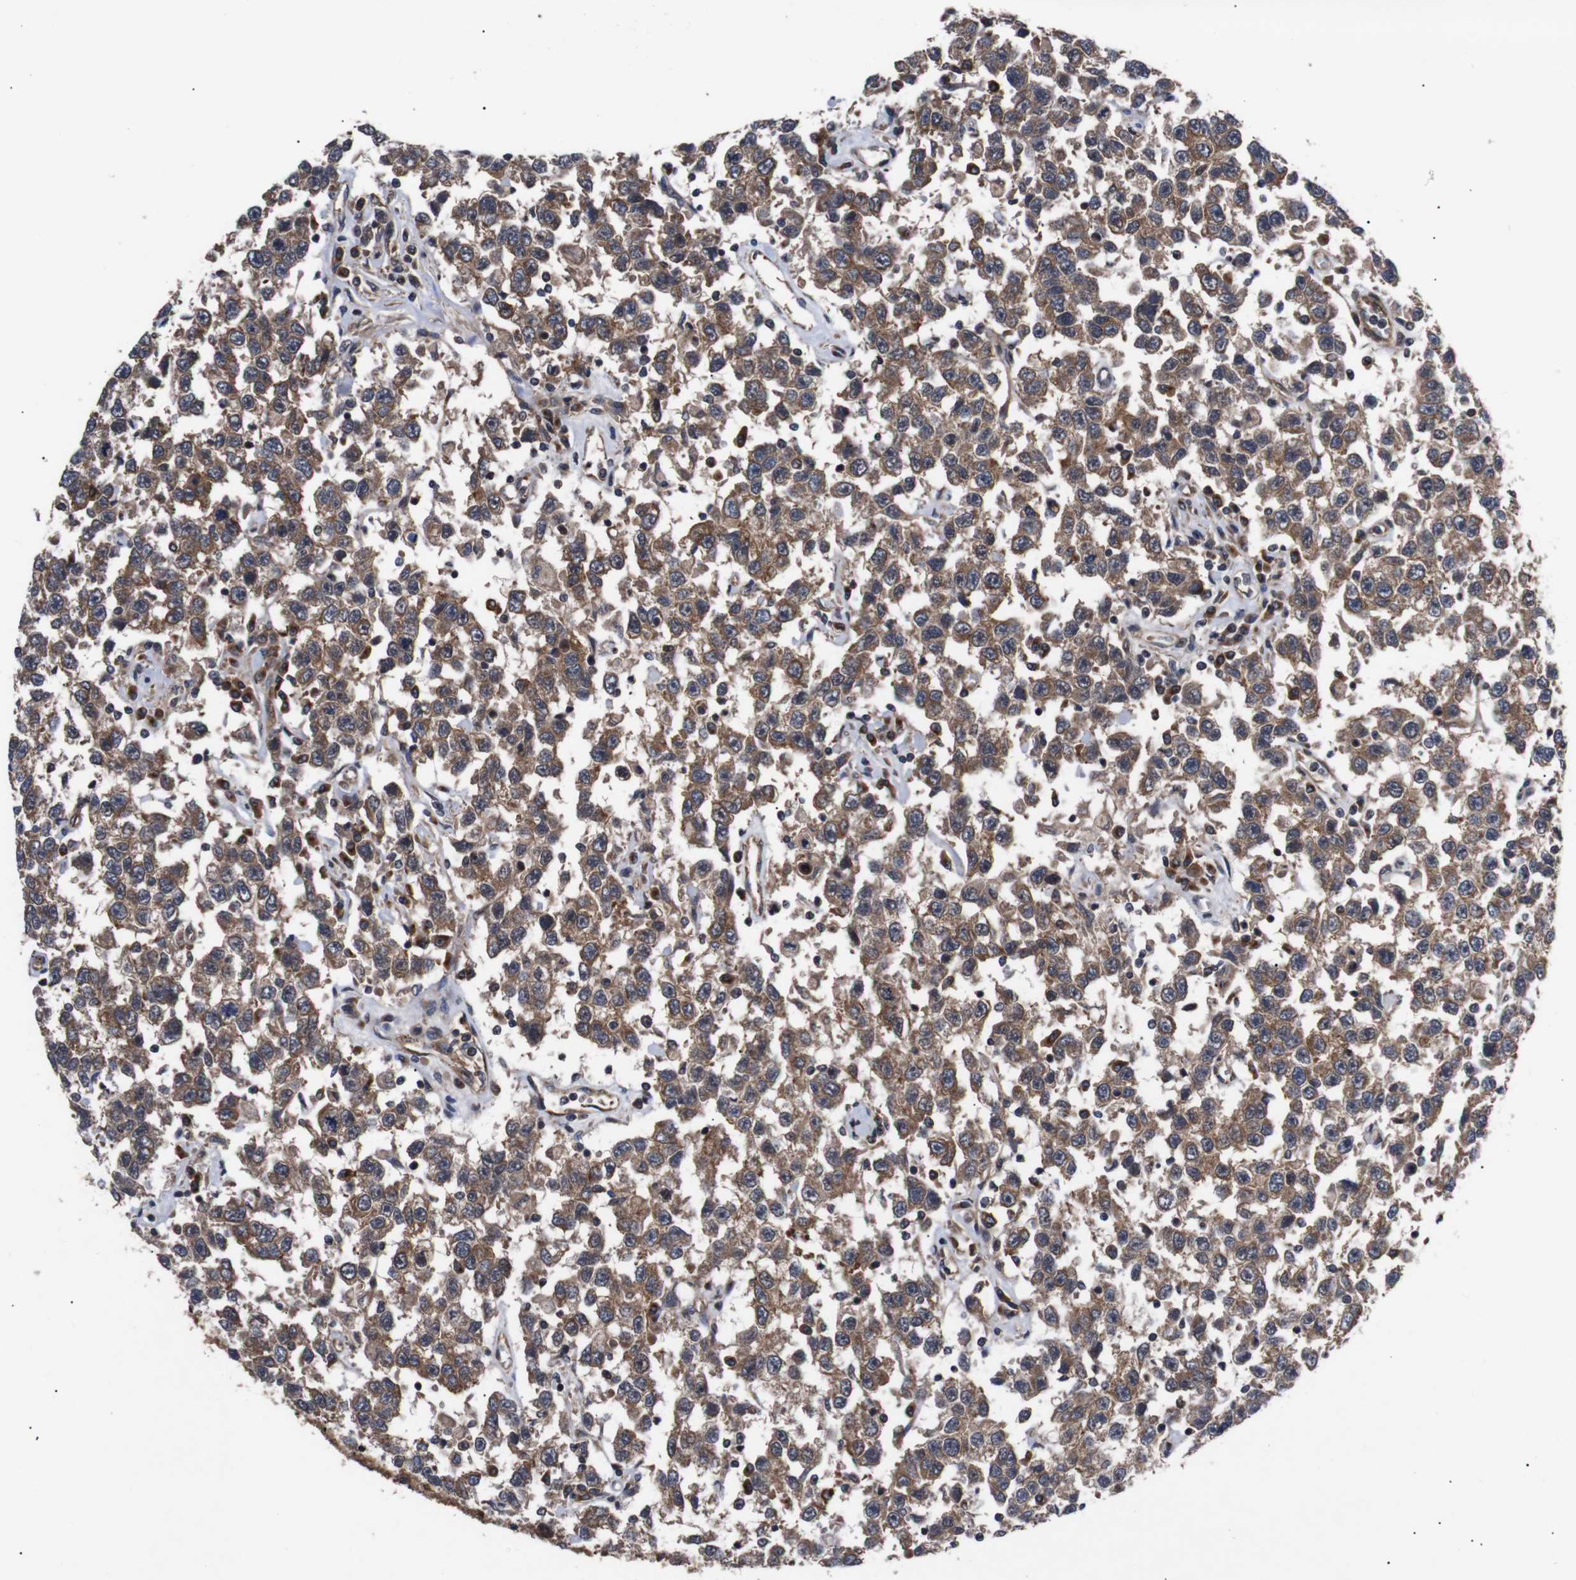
{"staining": {"intensity": "moderate", "quantity": ">75%", "location": "cytoplasmic/membranous"}, "tissue": "testis cancer", "cell_type": "Tumor cells", "image_type": "cancer", "snomed": [{"axis": "morphology", "description": "Seminoma, NOS"}, {"axis": "topography", "description": "Testis"}], "caption": "The photomicrograph reveals immunohistochemical staining of testis seminoma. There is moderate cytoplasmic/membranous positivity is seen in about >75% of tumor cells.", "gene": "PAWR", "patient": {"sex": "male", "age": 41}}